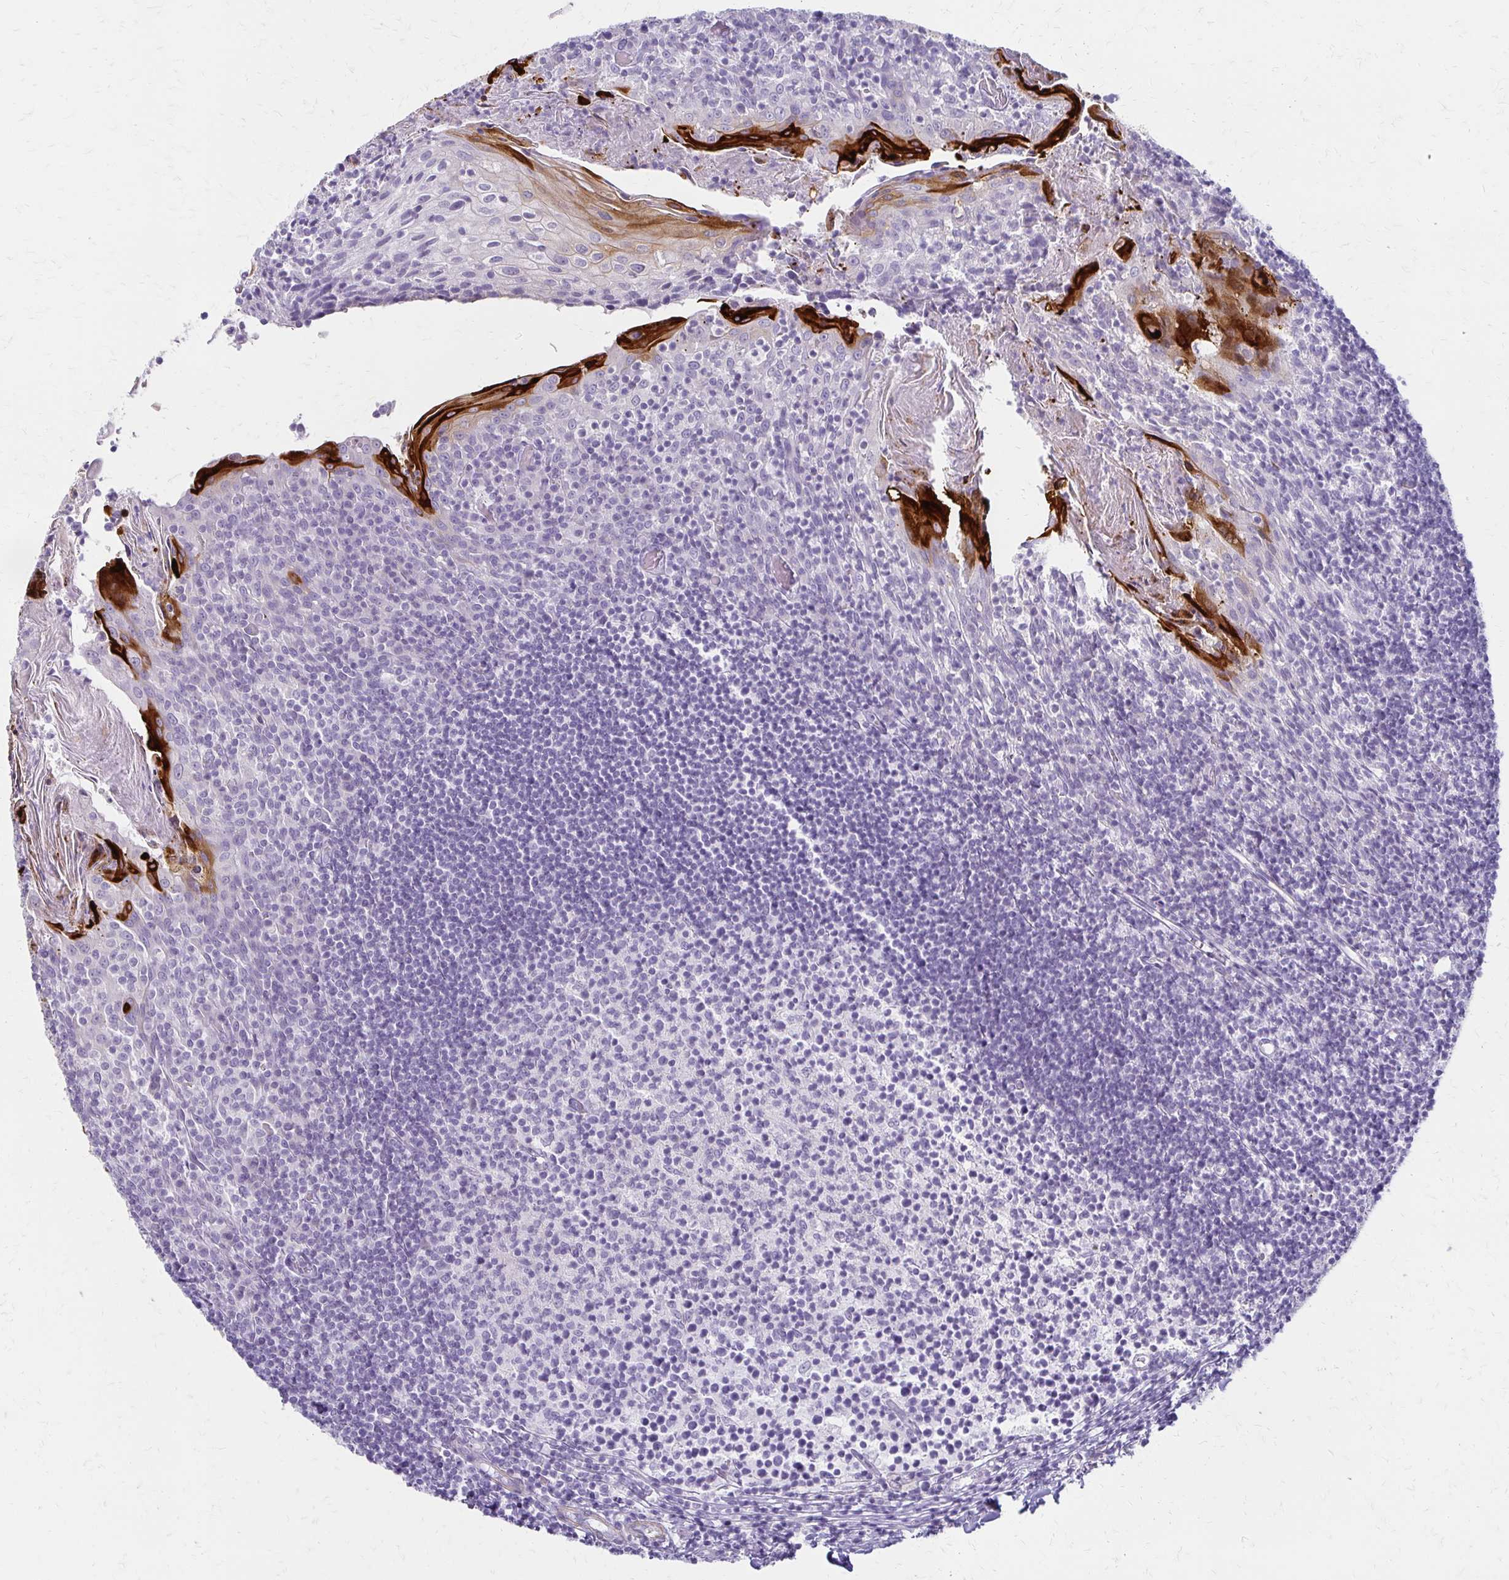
{"staining": {"intensity": "negative", "quantity": "none", "location": "none"}, "tissue": "tonsil", "cell_type": "Germinal center cells", "image_type": "normal", "snomed": [{"axis": "morphology", "description": "Normal tissue, NOS"}, {"axis": "topography", "description": "Tonsil"}], "caption": "IHC image of unremarkable tonsil: tonsil stained with DAB (3,3'-diaminobenzidine) demonstrates no significant protein positivity in germinal center cells. (DAB immunohistochemistry, high magnification).", "gene": "IVL", "patient": {"sex": "female", "age": 10}}